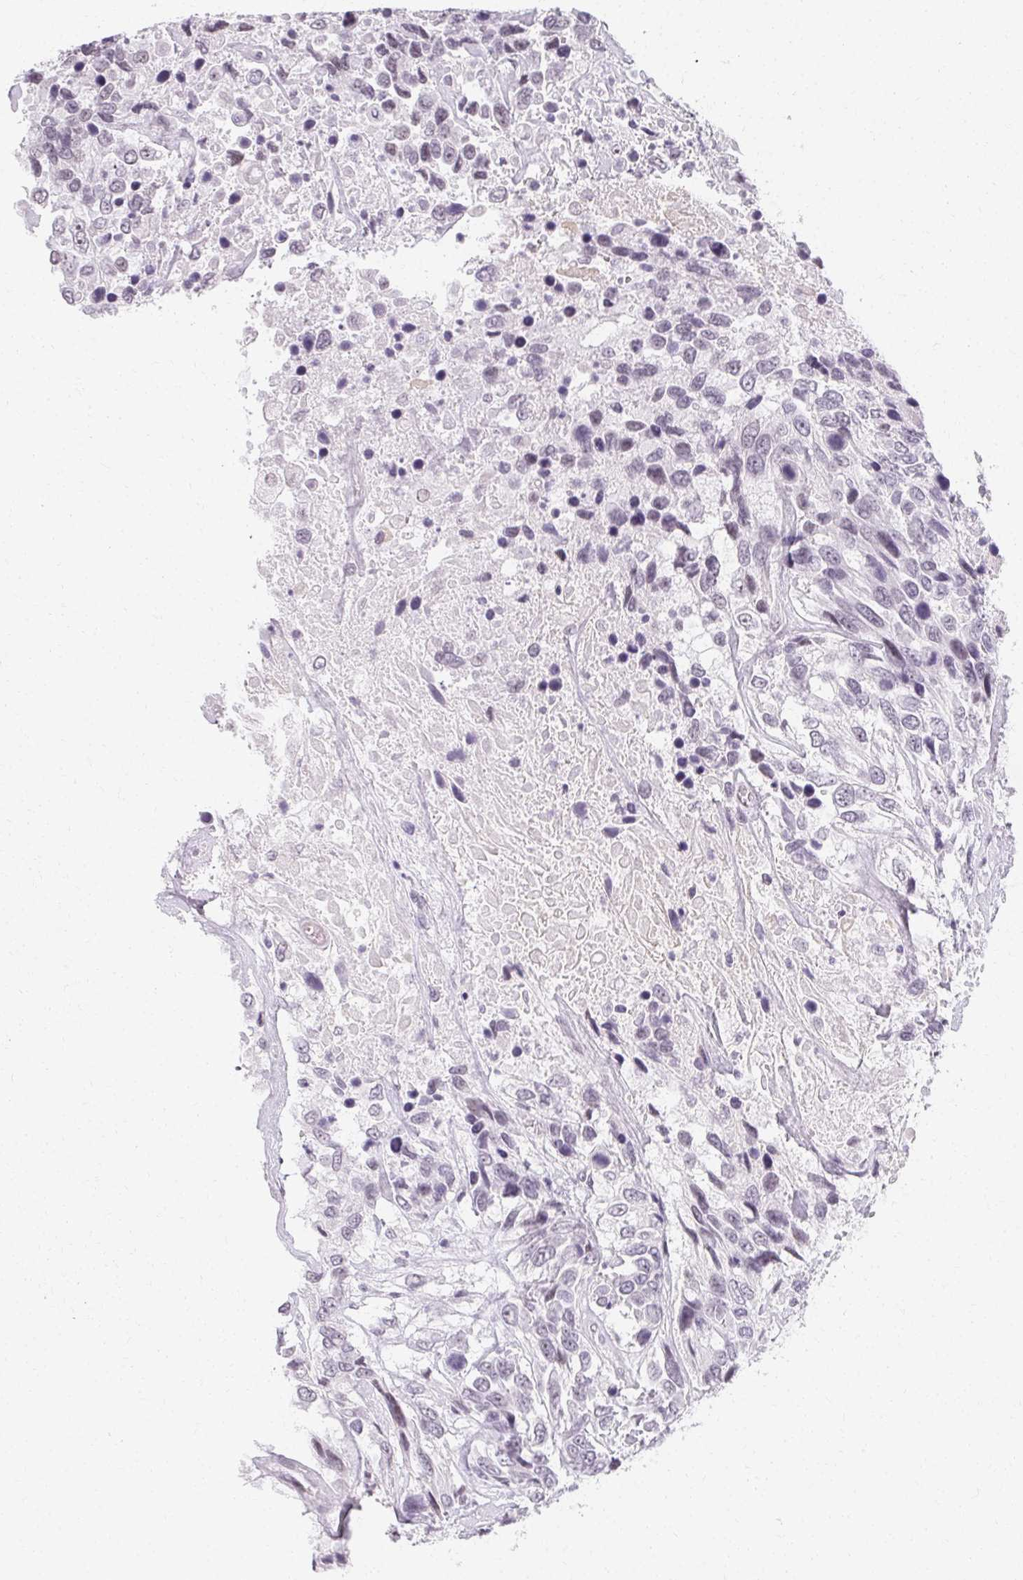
{"staining": {"intensity": "negative", "quantity": "none", "location": "none"}, "tissue": "urothelial cancer", "cell_type": "Tumor cells", "image_type": "cancer", "snomed": [{"axis": "morphology", "description": "Urothelial carcinoma, High grade"}, {"axis": "topography", "description": "Urinary bladder"}], "caption": "Immunohistochemistry (IHC) of human urothelial carcinoma (high-grade) shows no expression in tumor cells. The staining is performed using DAB brown chromogen with nuclei counter-stained in using hematoxylin.", "gene": "SYNPR", "patient": {"sex": "female", "age": 70}}